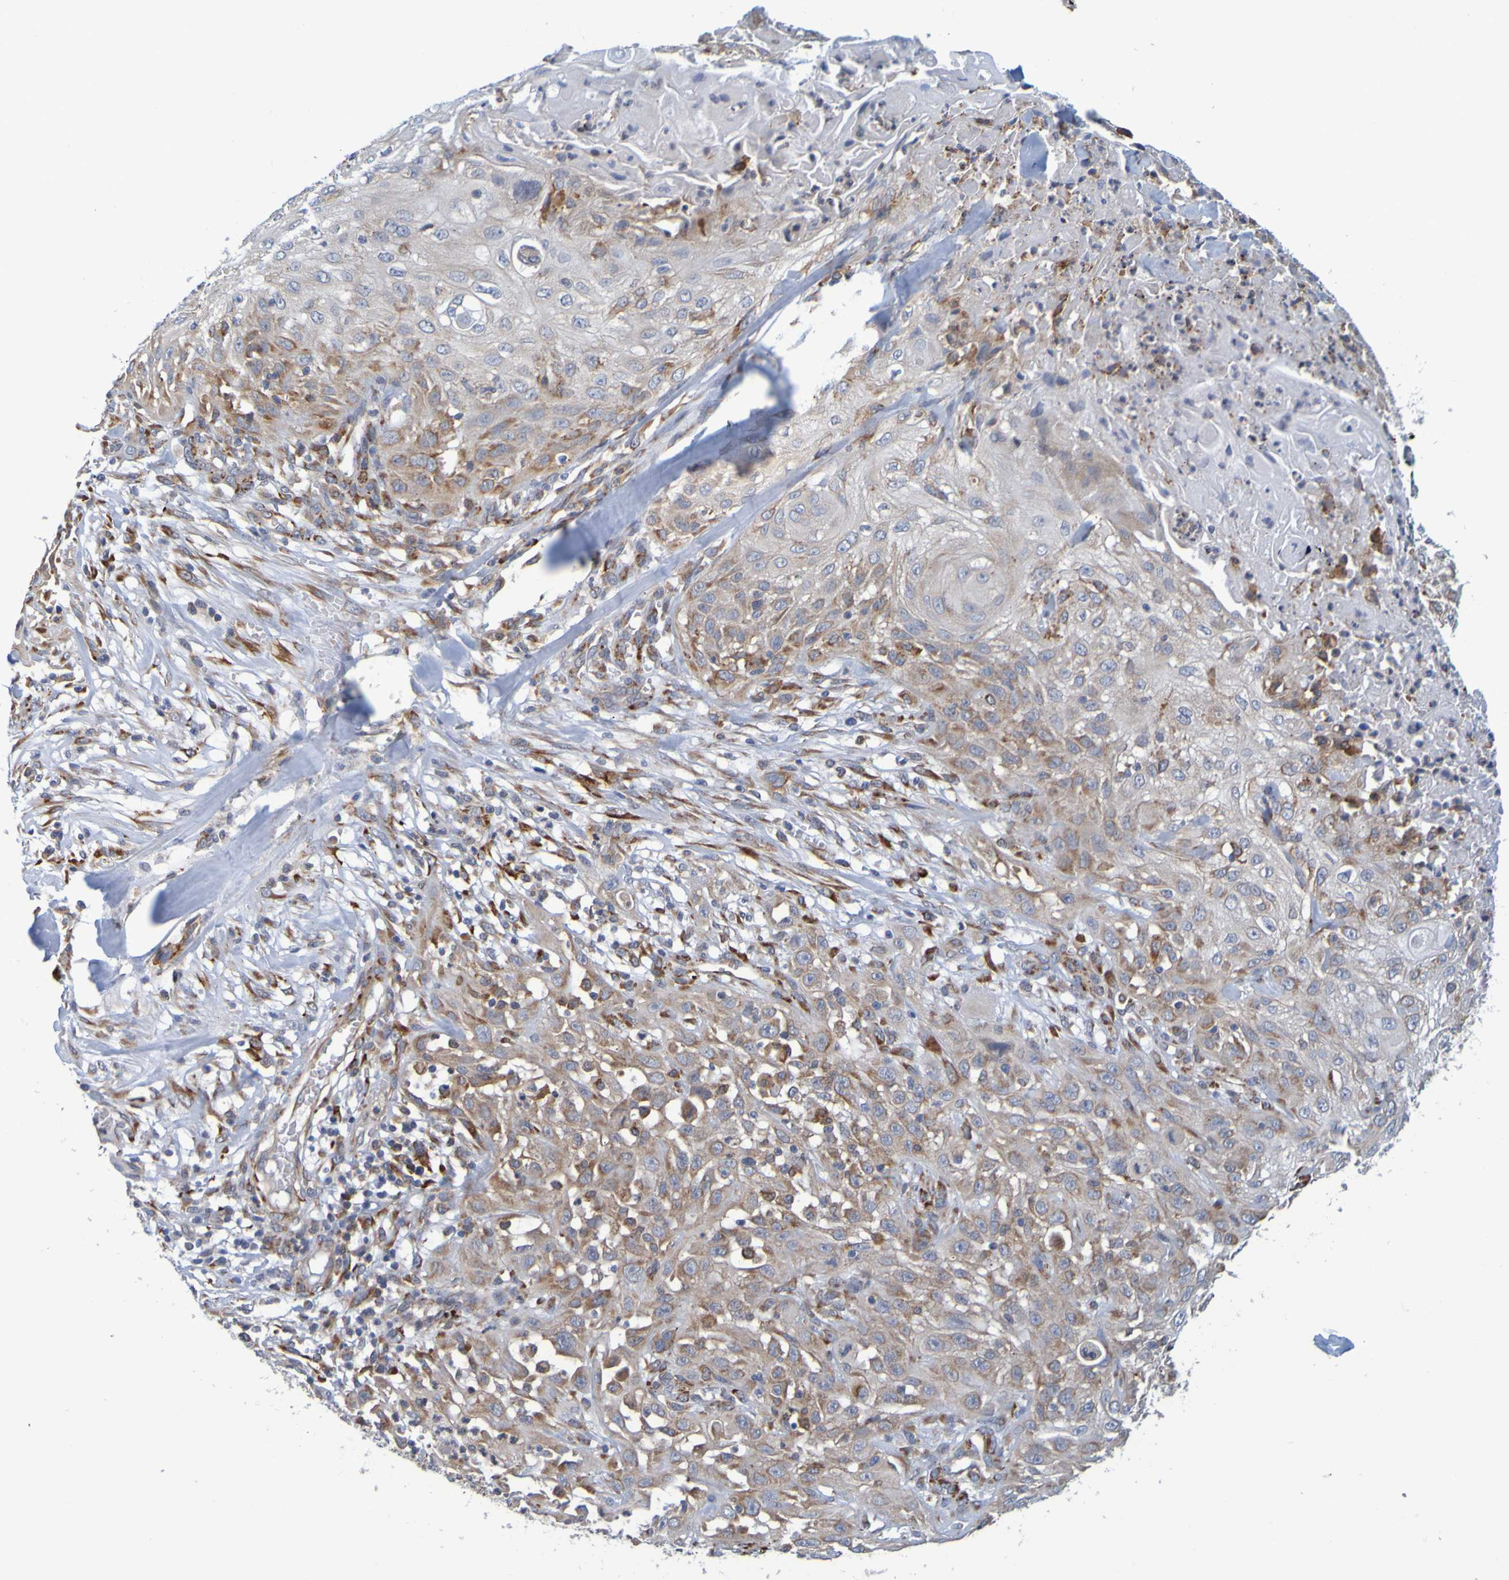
{"staining": {"intensity": "moderate", "quantity": "25%-75%", "location": "cytoplasmic/membranous"}, "tissue": "skin cancer", "cell_type": "Tumor cells", "image_type": "cancer", "snomed": [{"axis": "morphology", "description": "Squamous cell carcinoma, NOS"}, {"axis": "topography", "description": "Skin"}], "caption": "DAB (3,3'-diaminobenzidine) immunohistochemical staining of human skin cancer (squamous cell carcinoma) reveals moderate cytoplasmic/membranous protein expression in about 25%-75% of tumor cells.", "gene": "SIL1", "patient": {"sex": "male", "age": 75}}